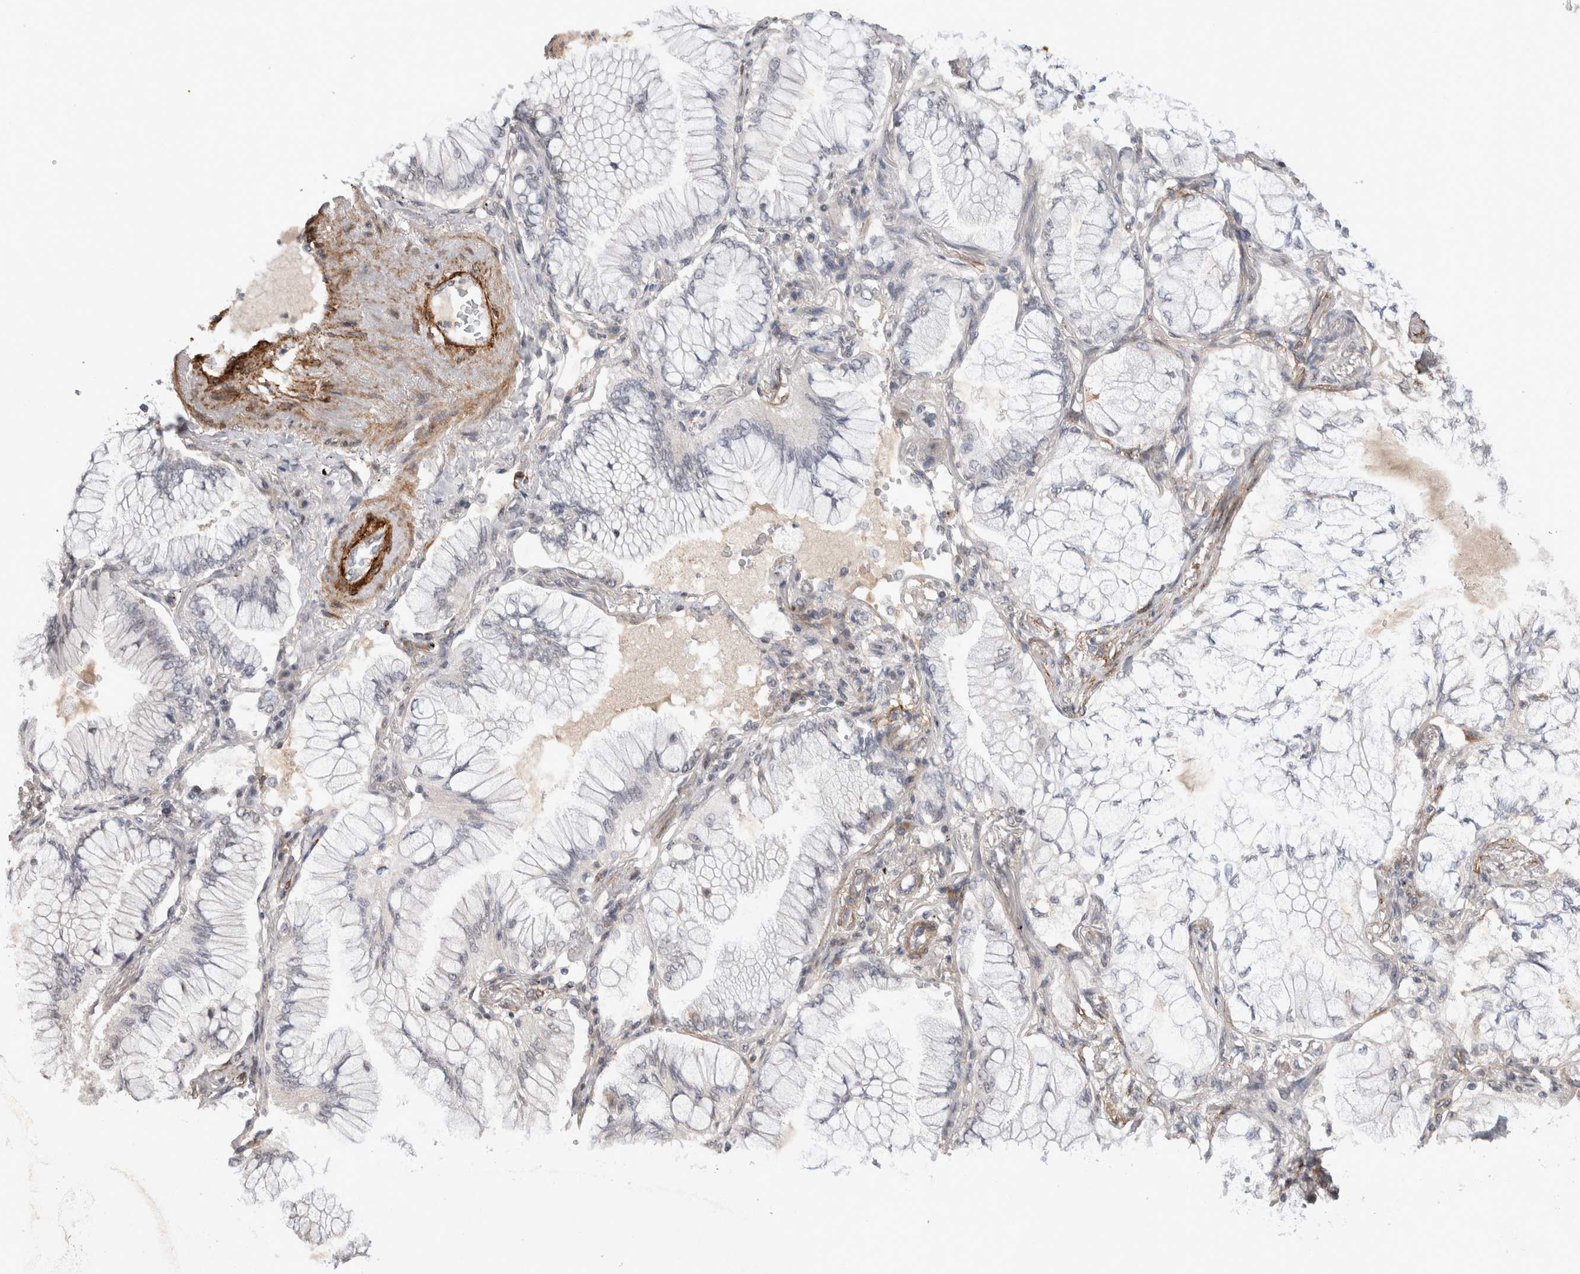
{"staining": {"intensity": "negative", "quantity": "none", "location": "none"}, "tissue": "lung cancer", "cell_type": "Tumor cells", "image_type": "cancer", "snomed": [{"axis": "morphology", "description": "Adenocarcinoma, NOS"}, {"axis": "topography", "description": "Lung"}], "caption": "DAB immunohistochemical staining of human lung cancer (adenocarcinoma) shows no significant positivity in tumor cells. The staining is performed using DAB (3,3'-diaminobenzidine) brown chromogen with nuclei counter-stained in using hematoxylin.", "gene": "CDH13", "patient": {"sex": "female", "age": 70}}